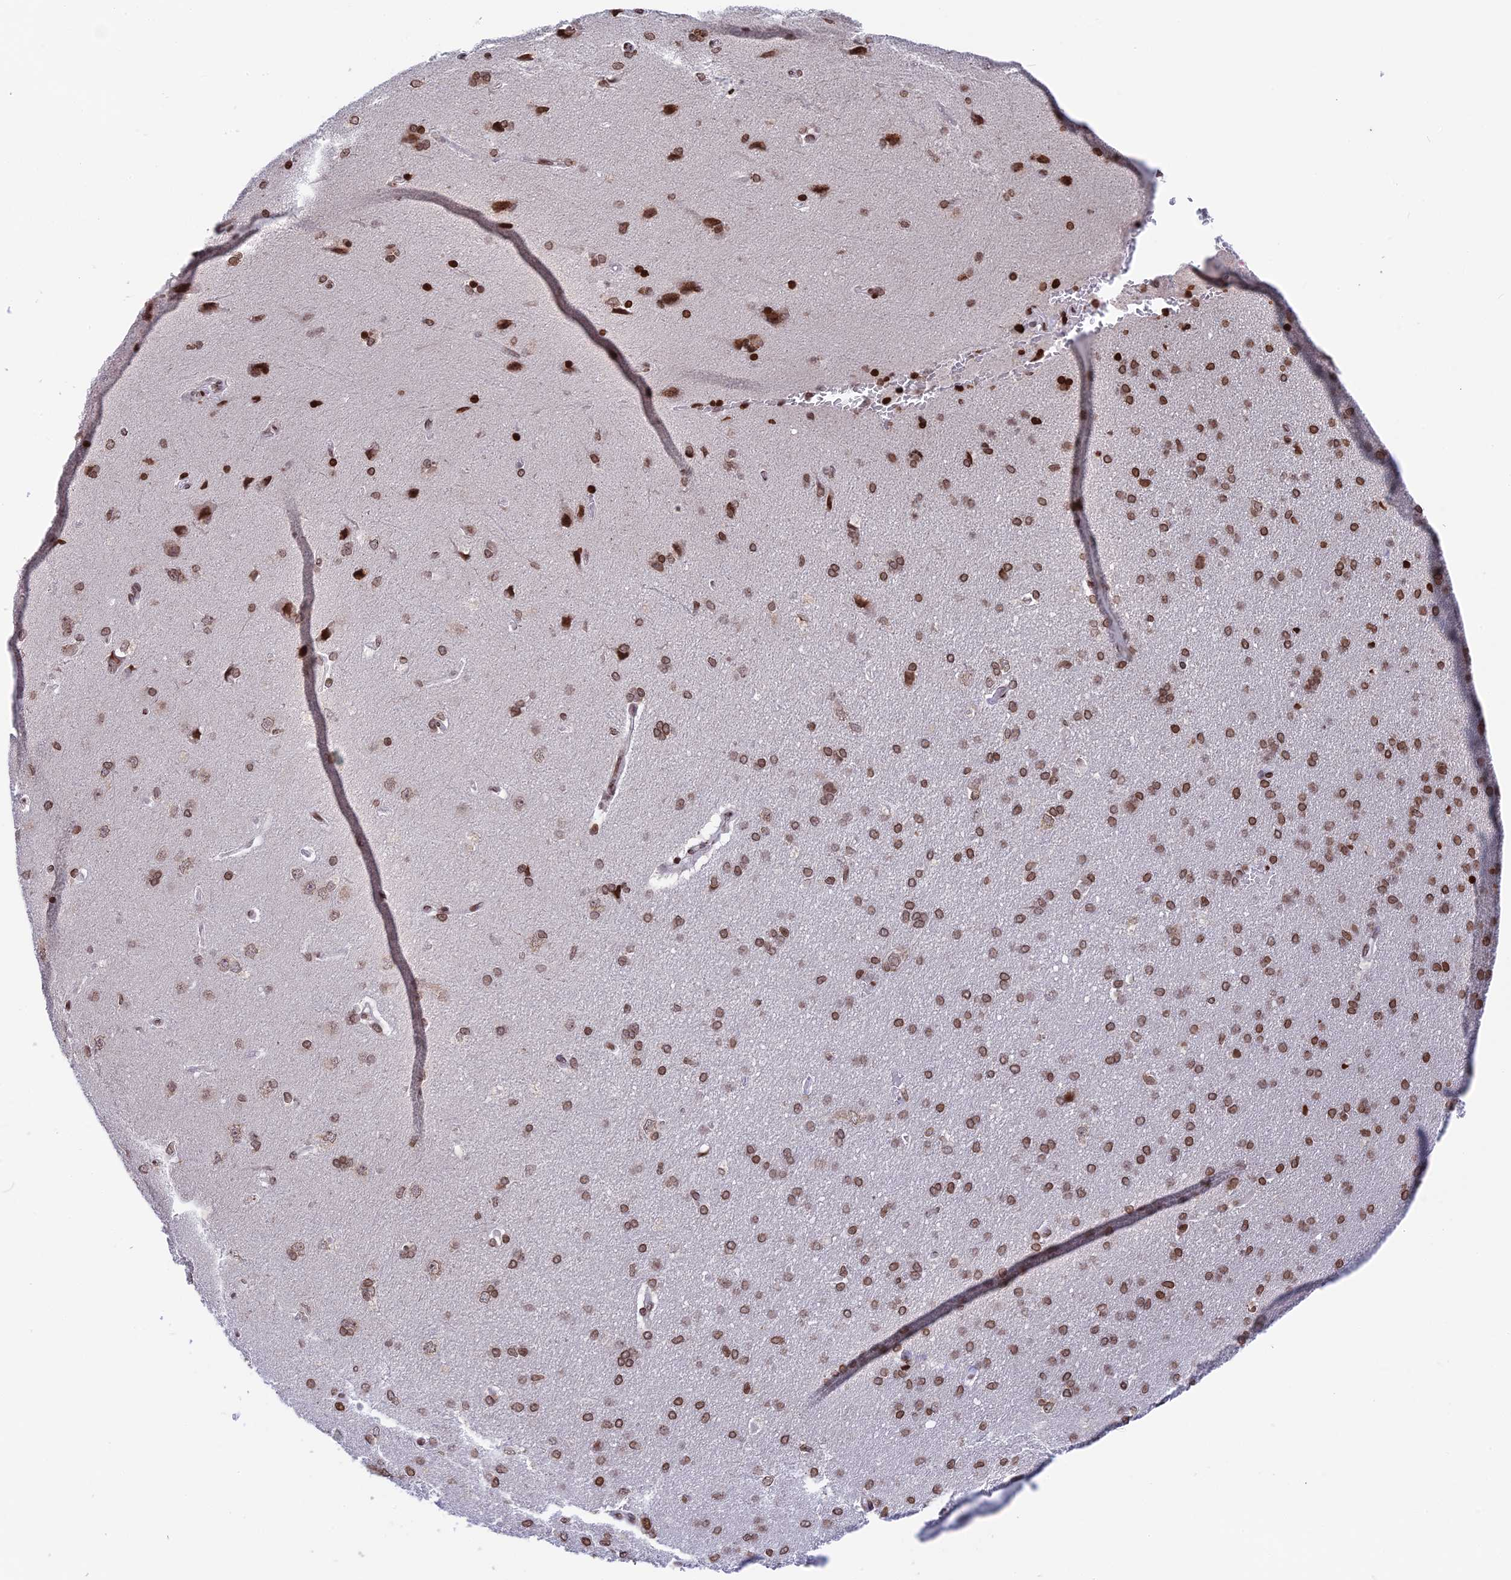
{"staining": {"intensity": "moderate", "quantity": "25%-75%", "location": "nuclear"}, "tissue": "cerebral cortex", "cell_type": "Endothelial cells", "image_type": "normal", "snomed": [{"axis": "morphology", "description": "Normal tissue, NOS"}, {"axis": "topography", "description": "Cerebral cortex"}], "caption": "Cerebral cortex stained with DAB (3,3'-diaminobenzidine) immunohistochemistry (IHC) exhibits medium levels of moderate nuclear staining in approximately 25%-75% of endothelial cells.", "gene": "TET2", "patient": {"sex": "male", "age": 62}}